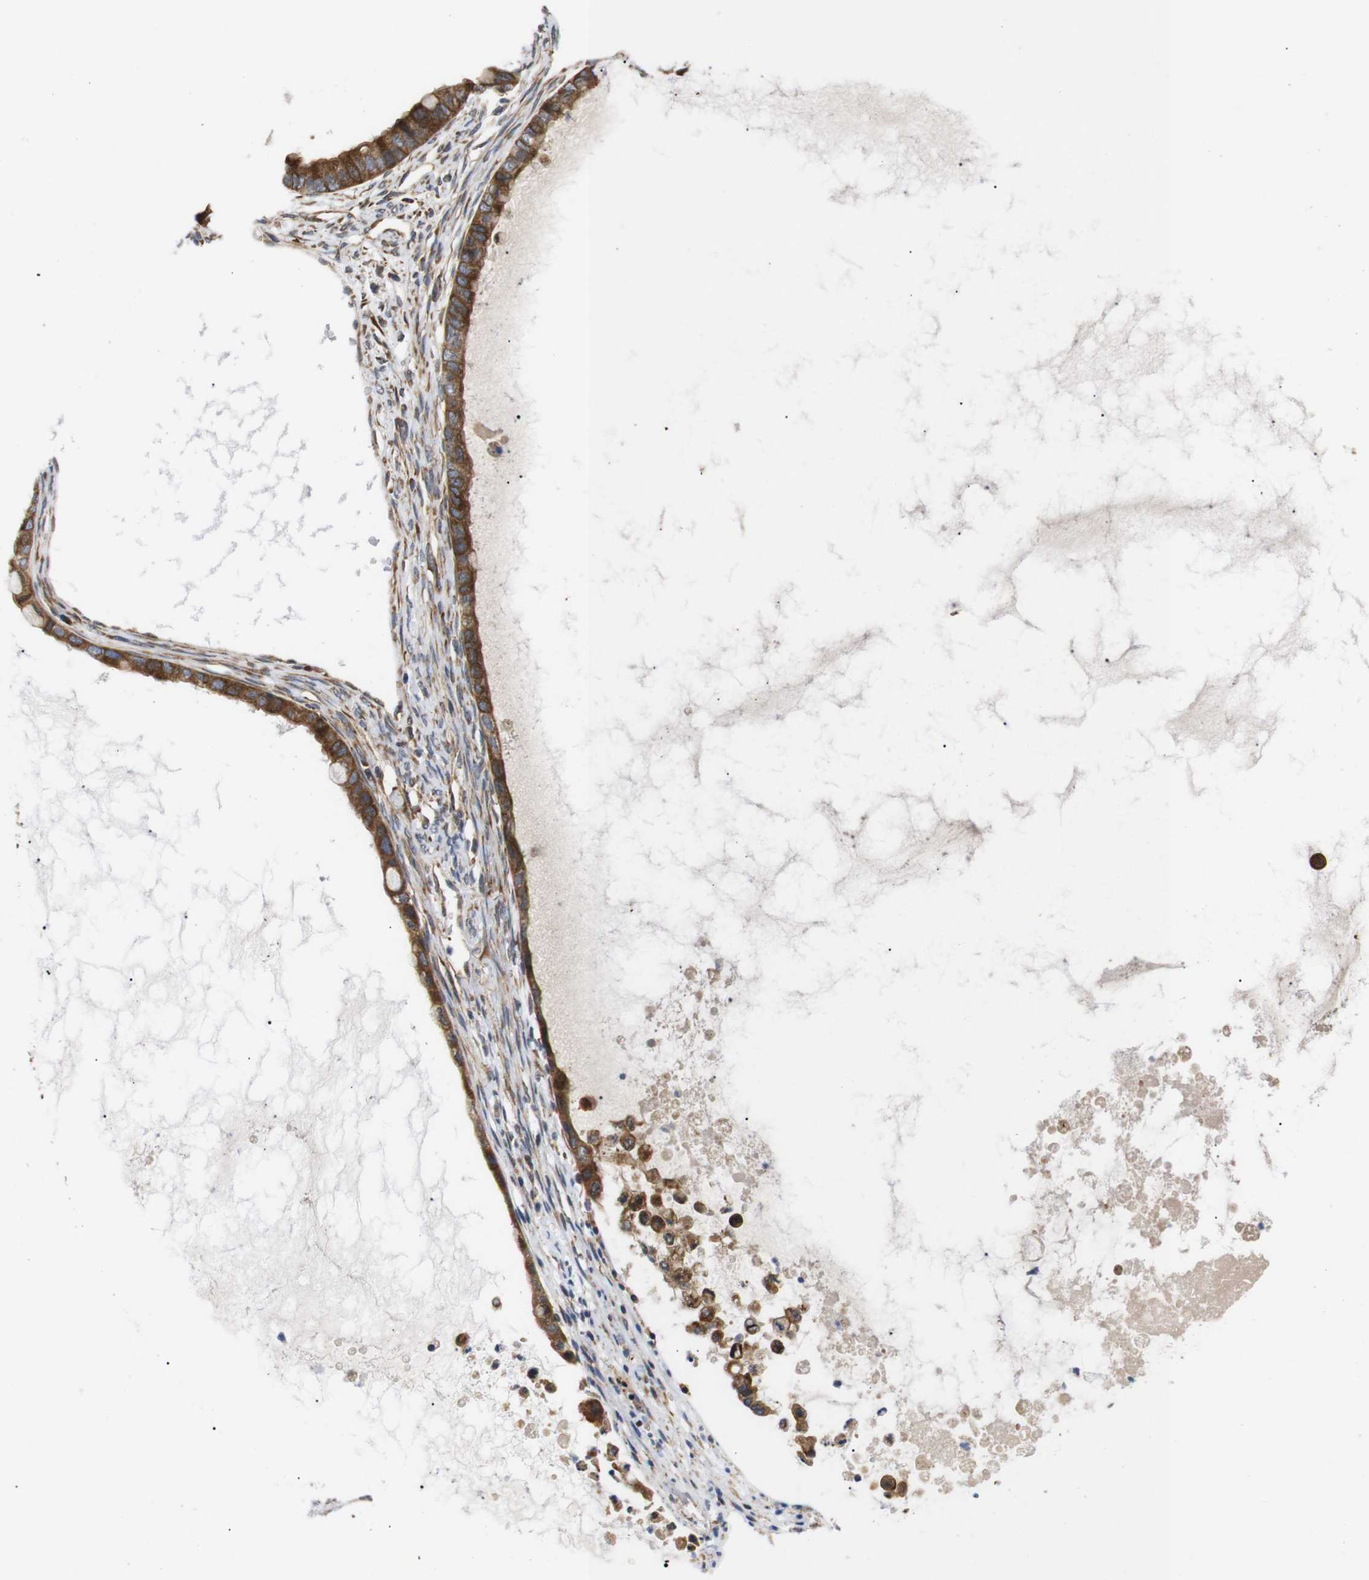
{"staining": {"intensity": "moderate", "quantity": ">75%", "location": "cytoplasmic/membranous"}, "tissue": "ovarian cancer", "cell_type": "Tumor cells", "image_type": "cancer", "snomed": [{"axis": "morphology", "description": "Cystadenocarcinoma, mucinous, NOS"}, {"axis": "topography", "description": "Ovary"}], "caption": "Protein expression analysis of human mucinous cystadenocarcinoma (ovarian) reveals moderate cytoplasmic/membranous positivity in about >75% of tumor cells.", "gene": "KANK4", "patient": {"sex": "female", "age": 80}}